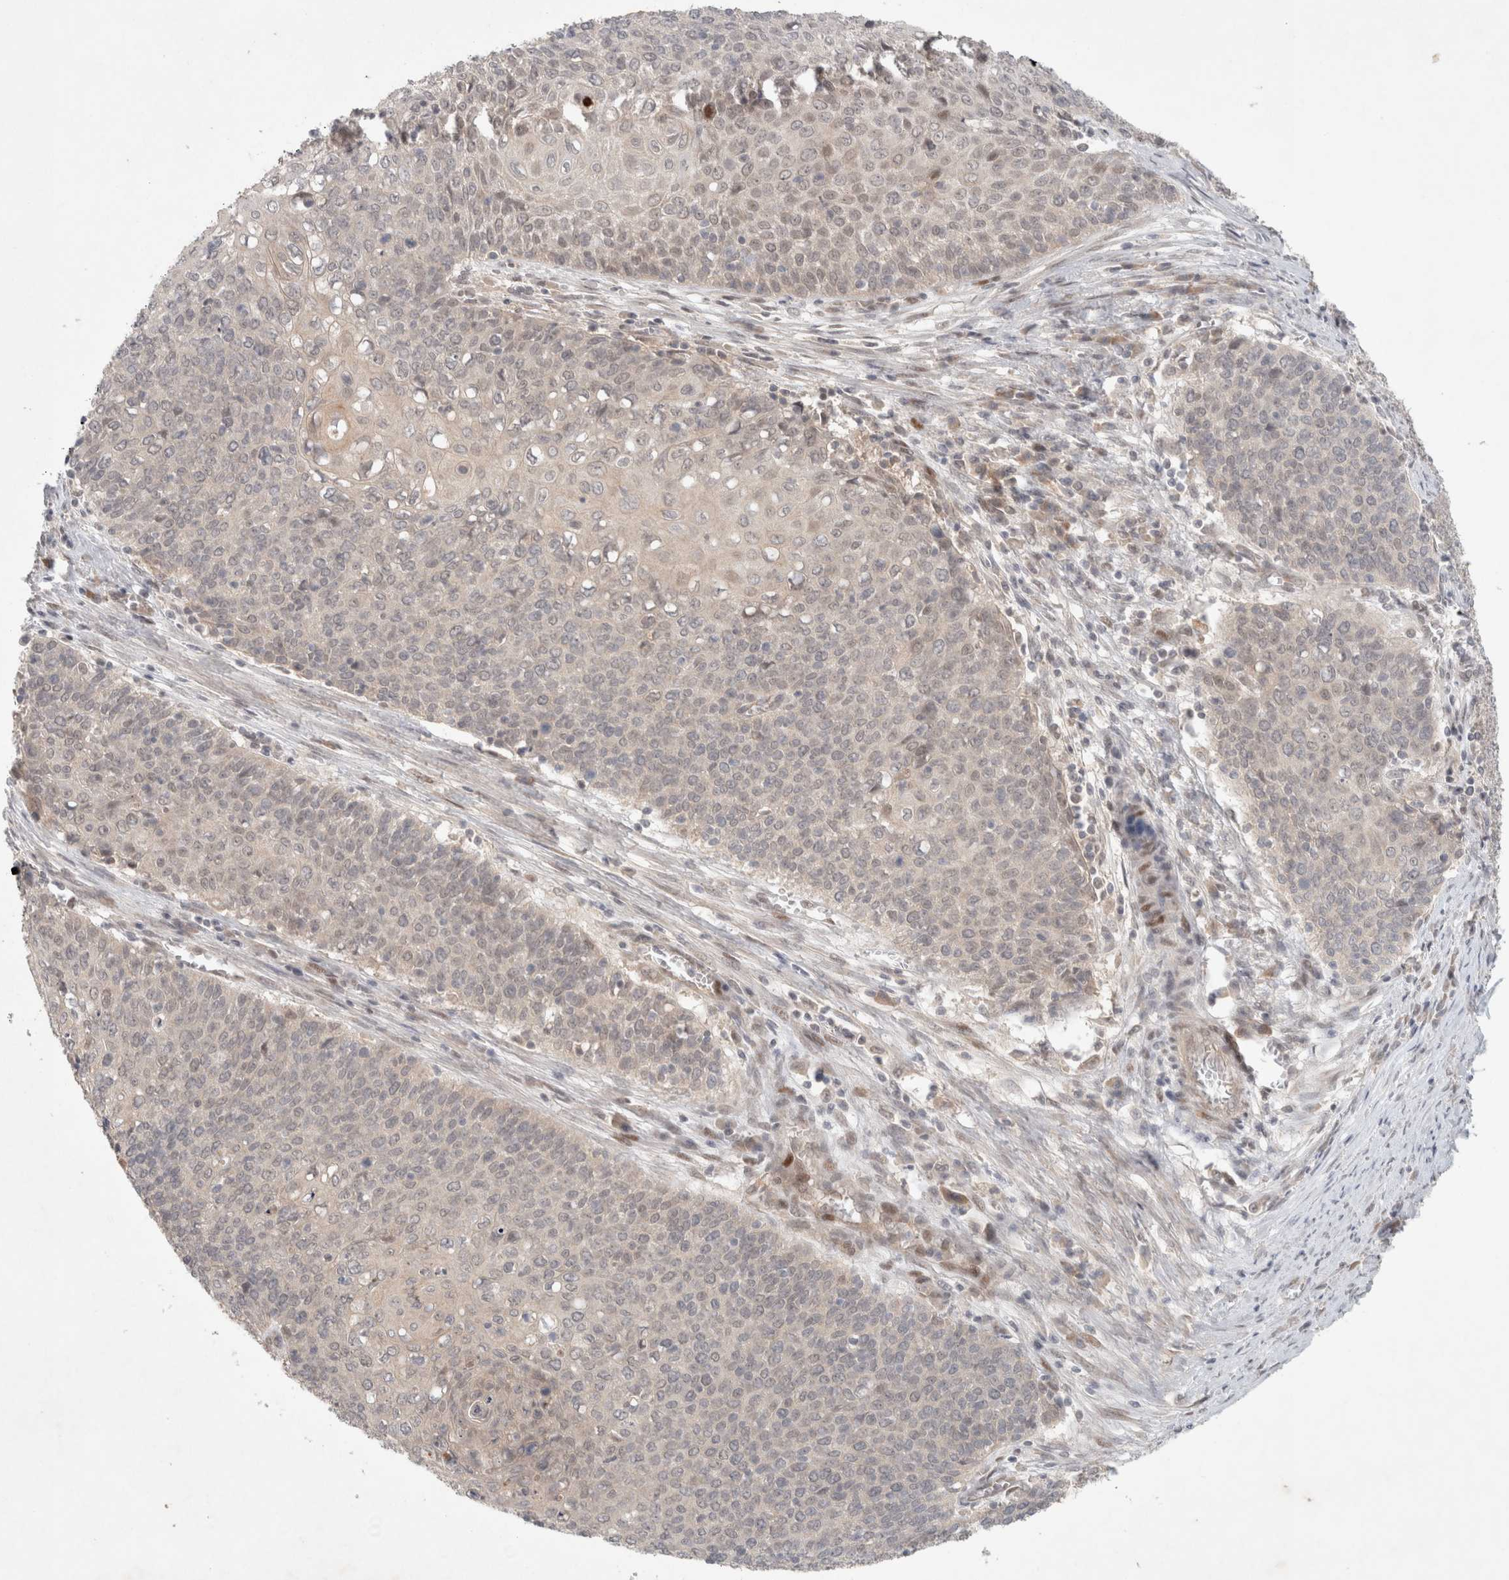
{"staining": {"intensity": "negative", "quantity": "none", "location": "none"}, "tissue": "cervical cancer", "cell_type": "Tumor cells", "image_type": "cancer", "snomed": [{"axis": "morphology", "description": "Squamous cell carcinoma, NOS"}, {"axis": "topography", "description": "Cervix"}], "caption": "The image reveals no significant staining in tumor cells of cervical cancer (squamous cell carcinoma).", "gene": "RASAL2", "patient": {"sex": "female", "age": 39}}